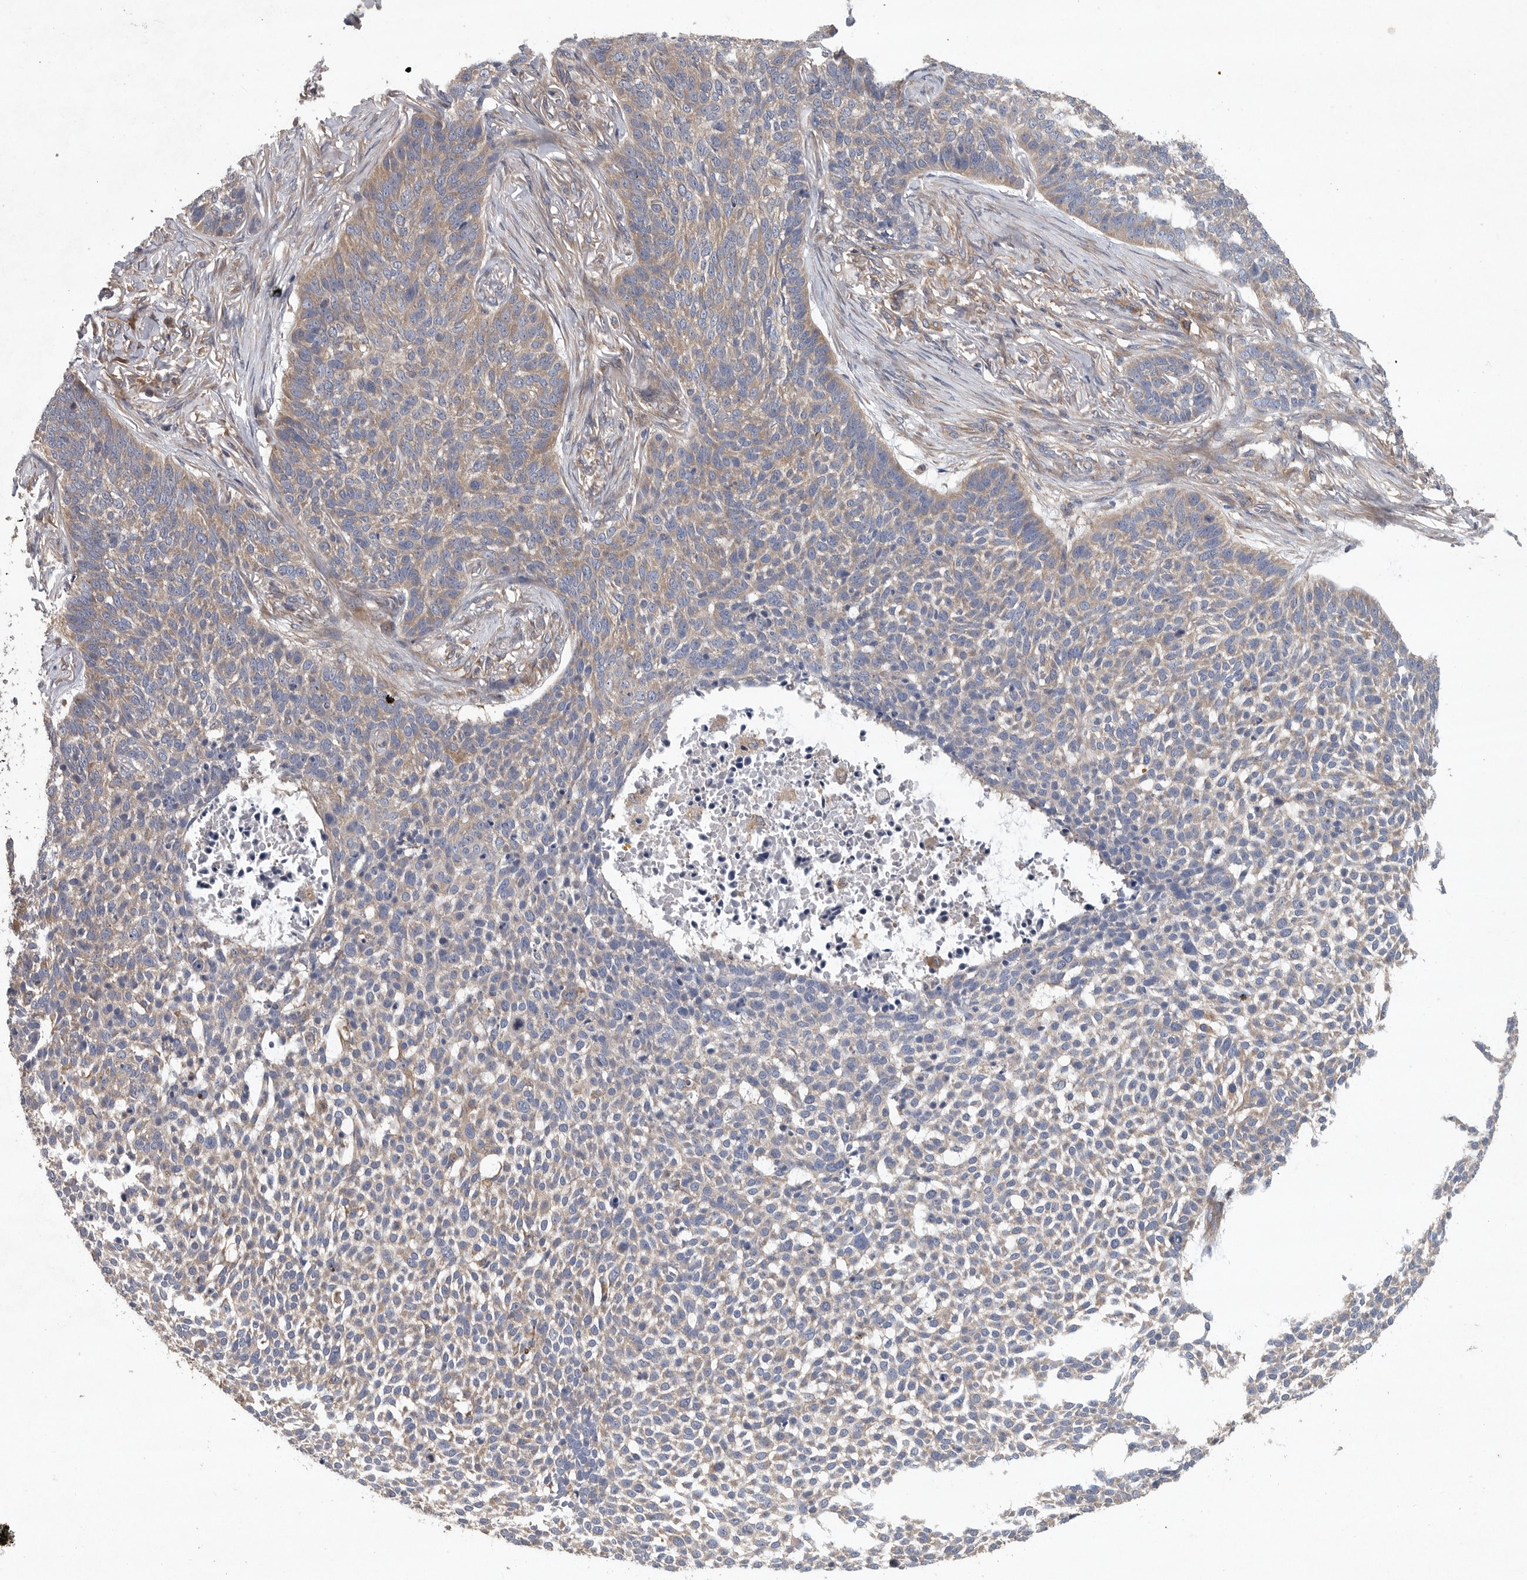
{"staining": {"intensity": "weak", "quantity": "25%-75%", "location": "cytoplasmic/membranous"}, "tissue": "skin cancer", "cell_type": "Tumor cells", "image_type": "cancer", "snomed": [{"axis": "morphology", "description": "Basal cell carcinoma"}, {"axis": "topography", "description": "Skin"}], "caption": "Weak cytoplasmic/membranous staining is present in about 25%-75% of tumor cells in skin basal cell carcinoma. (Brightfield microscopy of DAB IHC at high magnification).", "gene": "OXR1", "patient": {"sex": "male", "age": 85}}